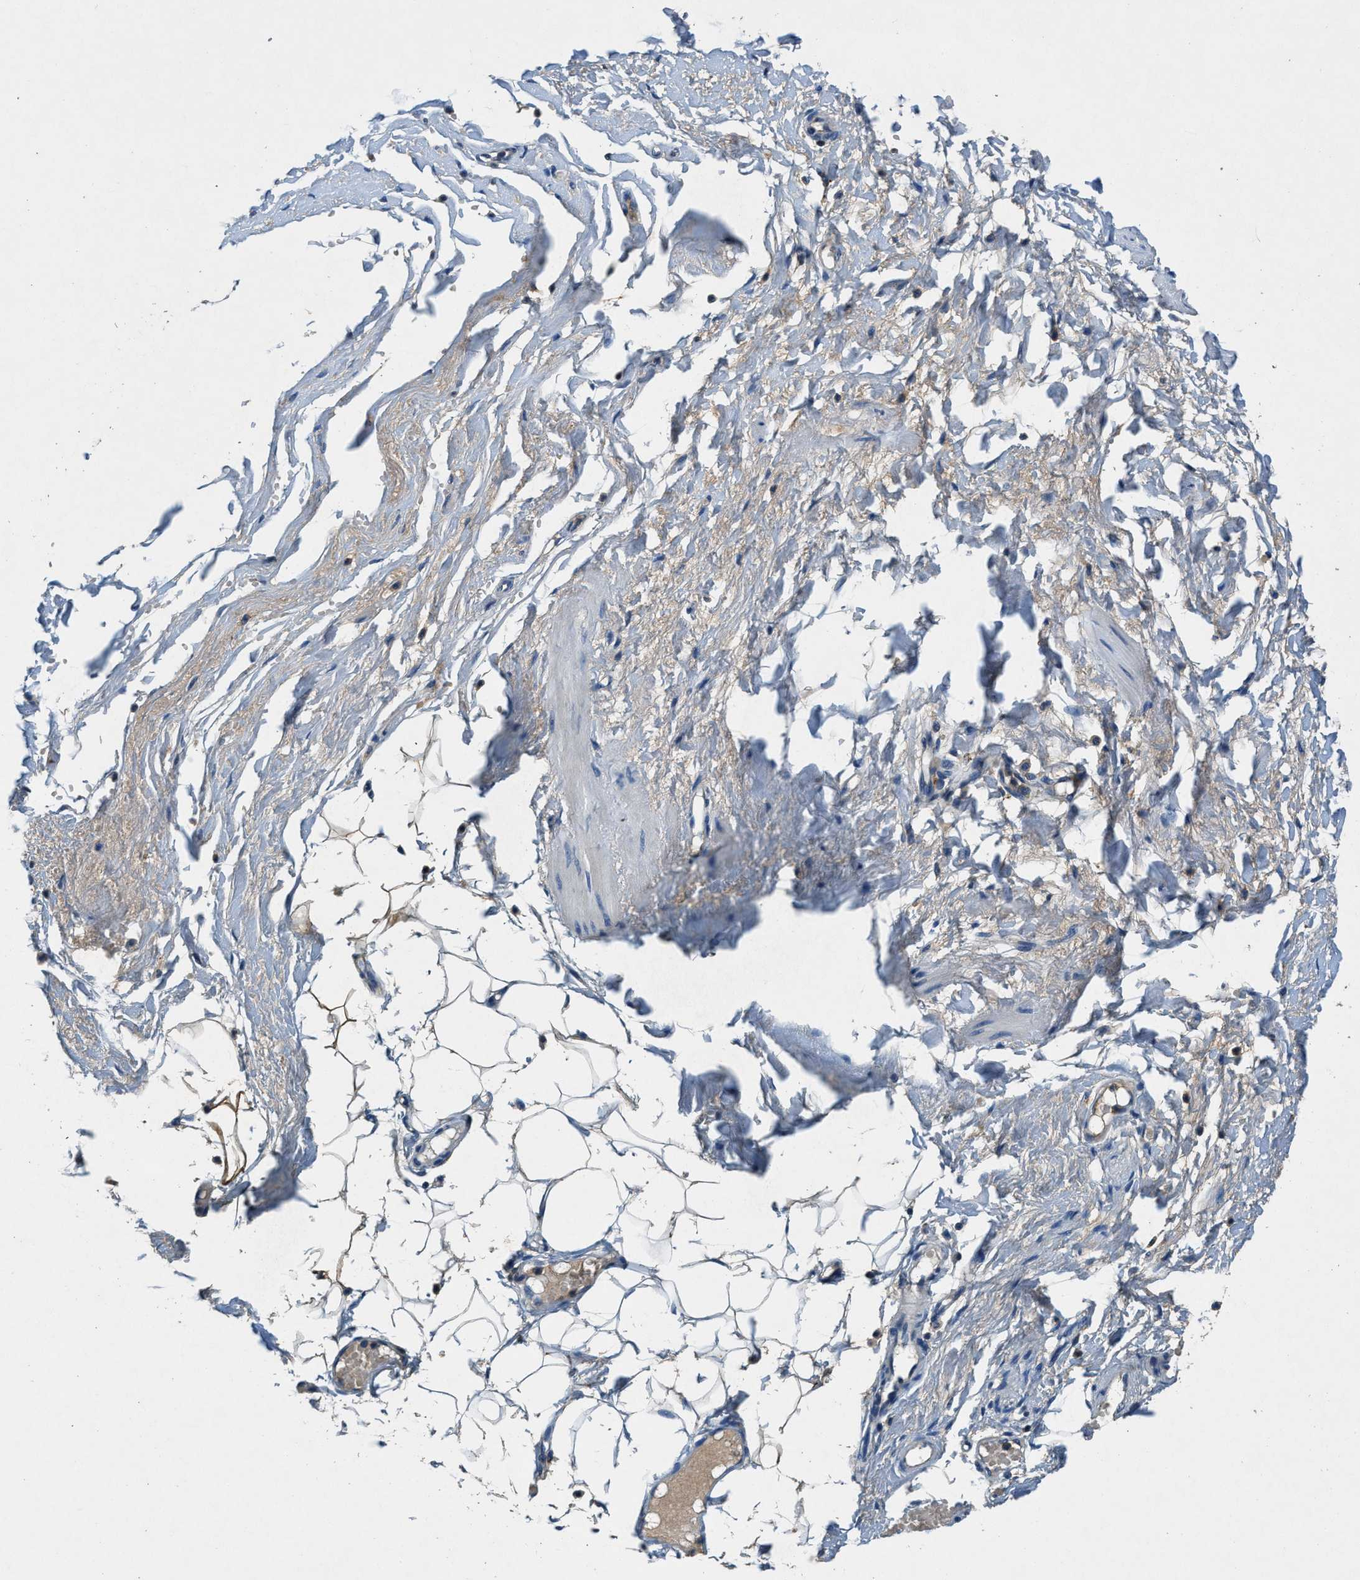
{"staining": {"intensity": "moderate", "quantity": "<25%", "location": "cytoplasmic/membranous"}, "tissue": "adipose tissue", "cell_type": "Adipocytes", "image_type": "normal", "snomed": [{"axis": "morphology", "description": "Normal tissue, NOS"}, {"axis": "topography", "description": "Soft tissue"}], "caption": "Protein staining of normal adipose tissue exhibits moderate cytoplasmic/membranous positivity in approximately <25% of adipocytes.", "gene": "BLOC1S1", "patient": {"sex": "male", "age": 72}}